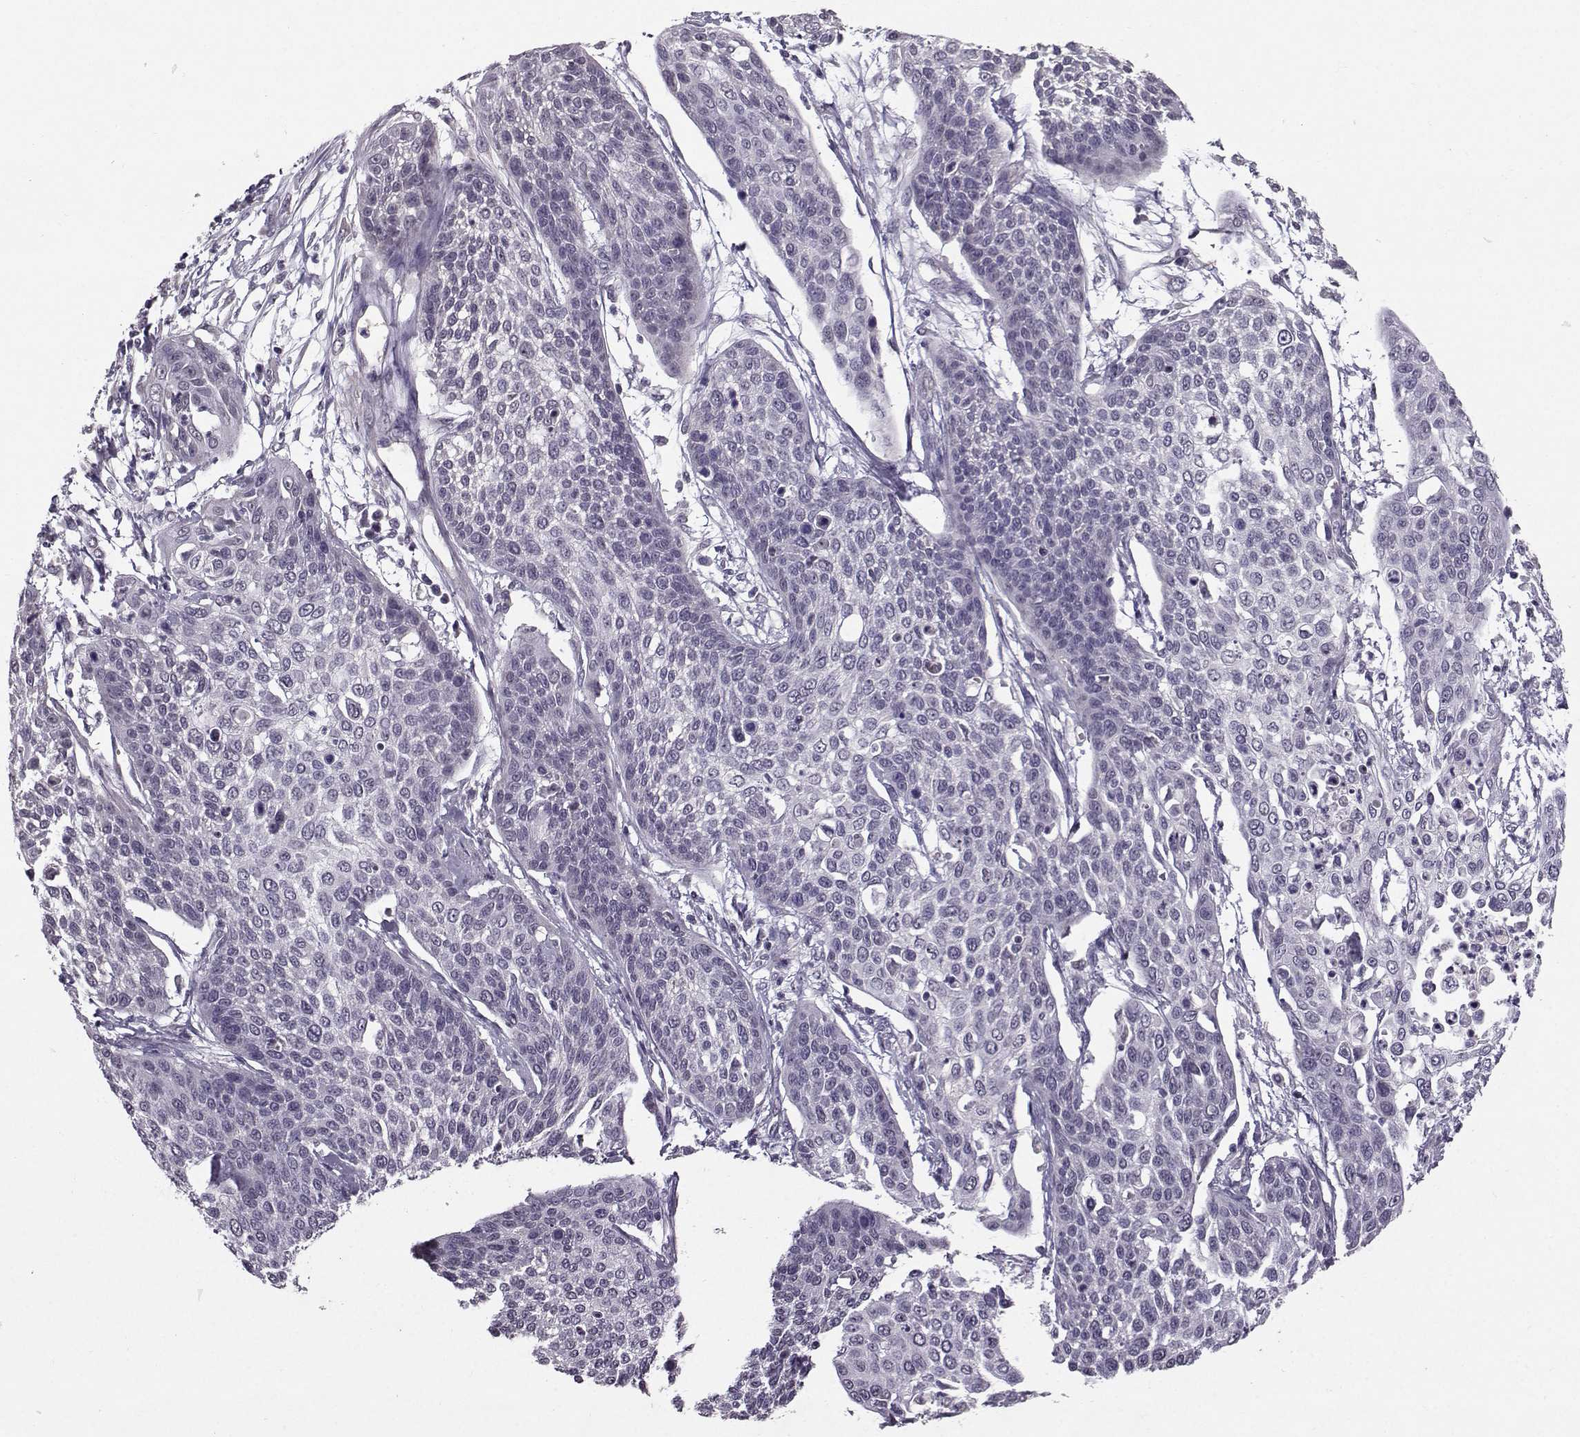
{"staining": {"intensity": "negative", "quantity": "none", "location": "none"}, "tissue": "cervical cancer", "cell_type": "Tumor cells", "image_type": "cancer", "snomed": [{"axis": "morphology", "description": "Squamous cell carcinoma, NOS"}, {"axis": "topography", "description": "Cervix"}], "caption": "Immunohistochemistry micrograph of human cervical squamous cell carcinoma stained for a protein (brown), which displays no staining in tumor cells.", "gene": "TSPYL5", "patient": {"sex": "female", "age": 34}}